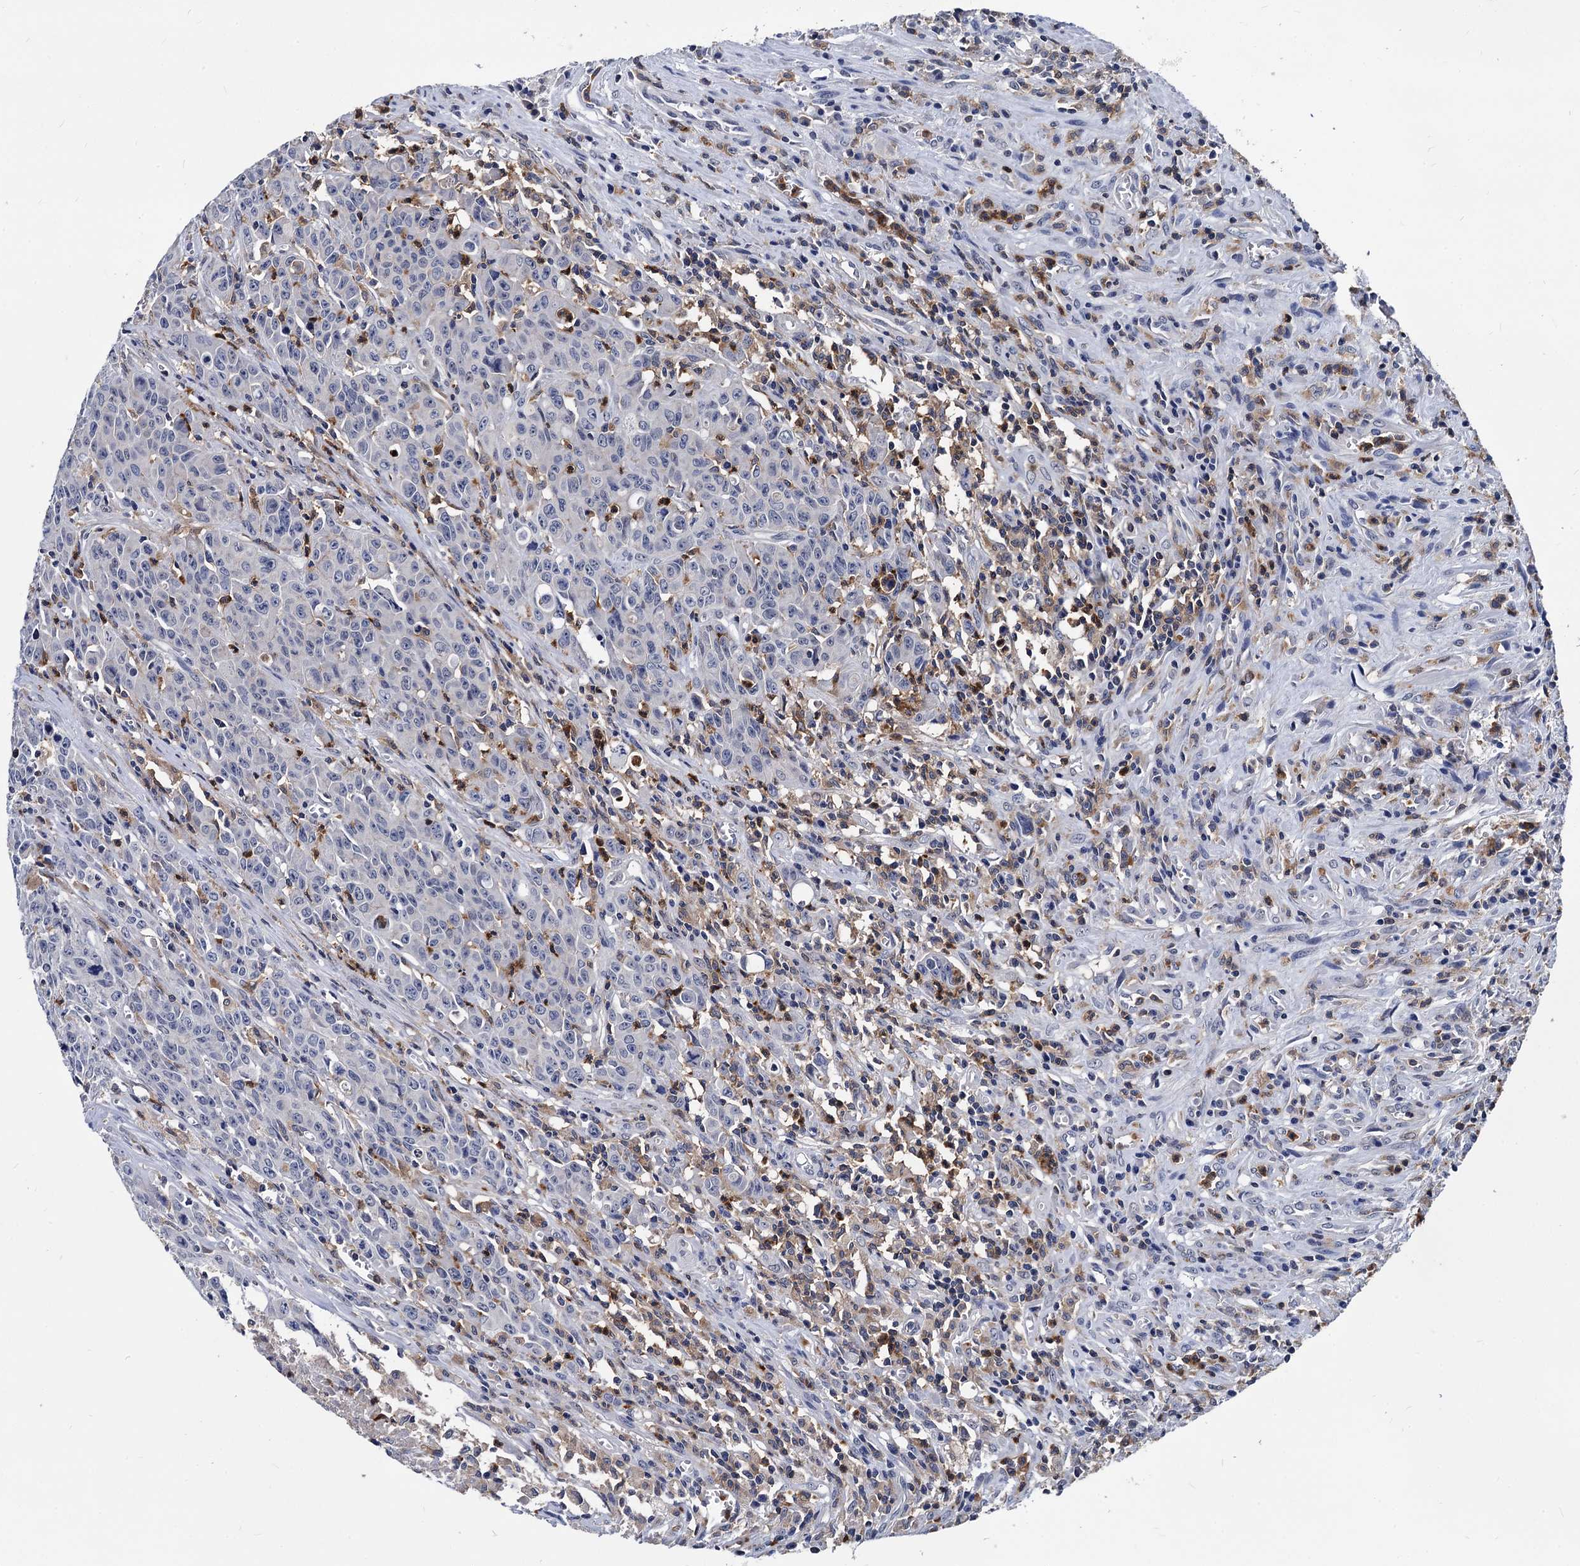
{"staining": {"intensity": "negative", "quantity": "none", "location": "none"}, "tissue": "colorectal cancer", "cell_type": "Tumor cells", "image_type": "cancer", "snomed": [{"axis": "morphology", "description": "Adenocarcinoma, NOS"}, {"axis": "topography", "description": "Colon"}], "caption": "Immunohistochemistry (IHC) micrograph of neoplastic tissue: adenocarcinoma (colorectal) stained with DAB shows no significant protein staining in tumor cells.", "gene": "RHOG", "patient": {"sex": "male", "age": 62}}